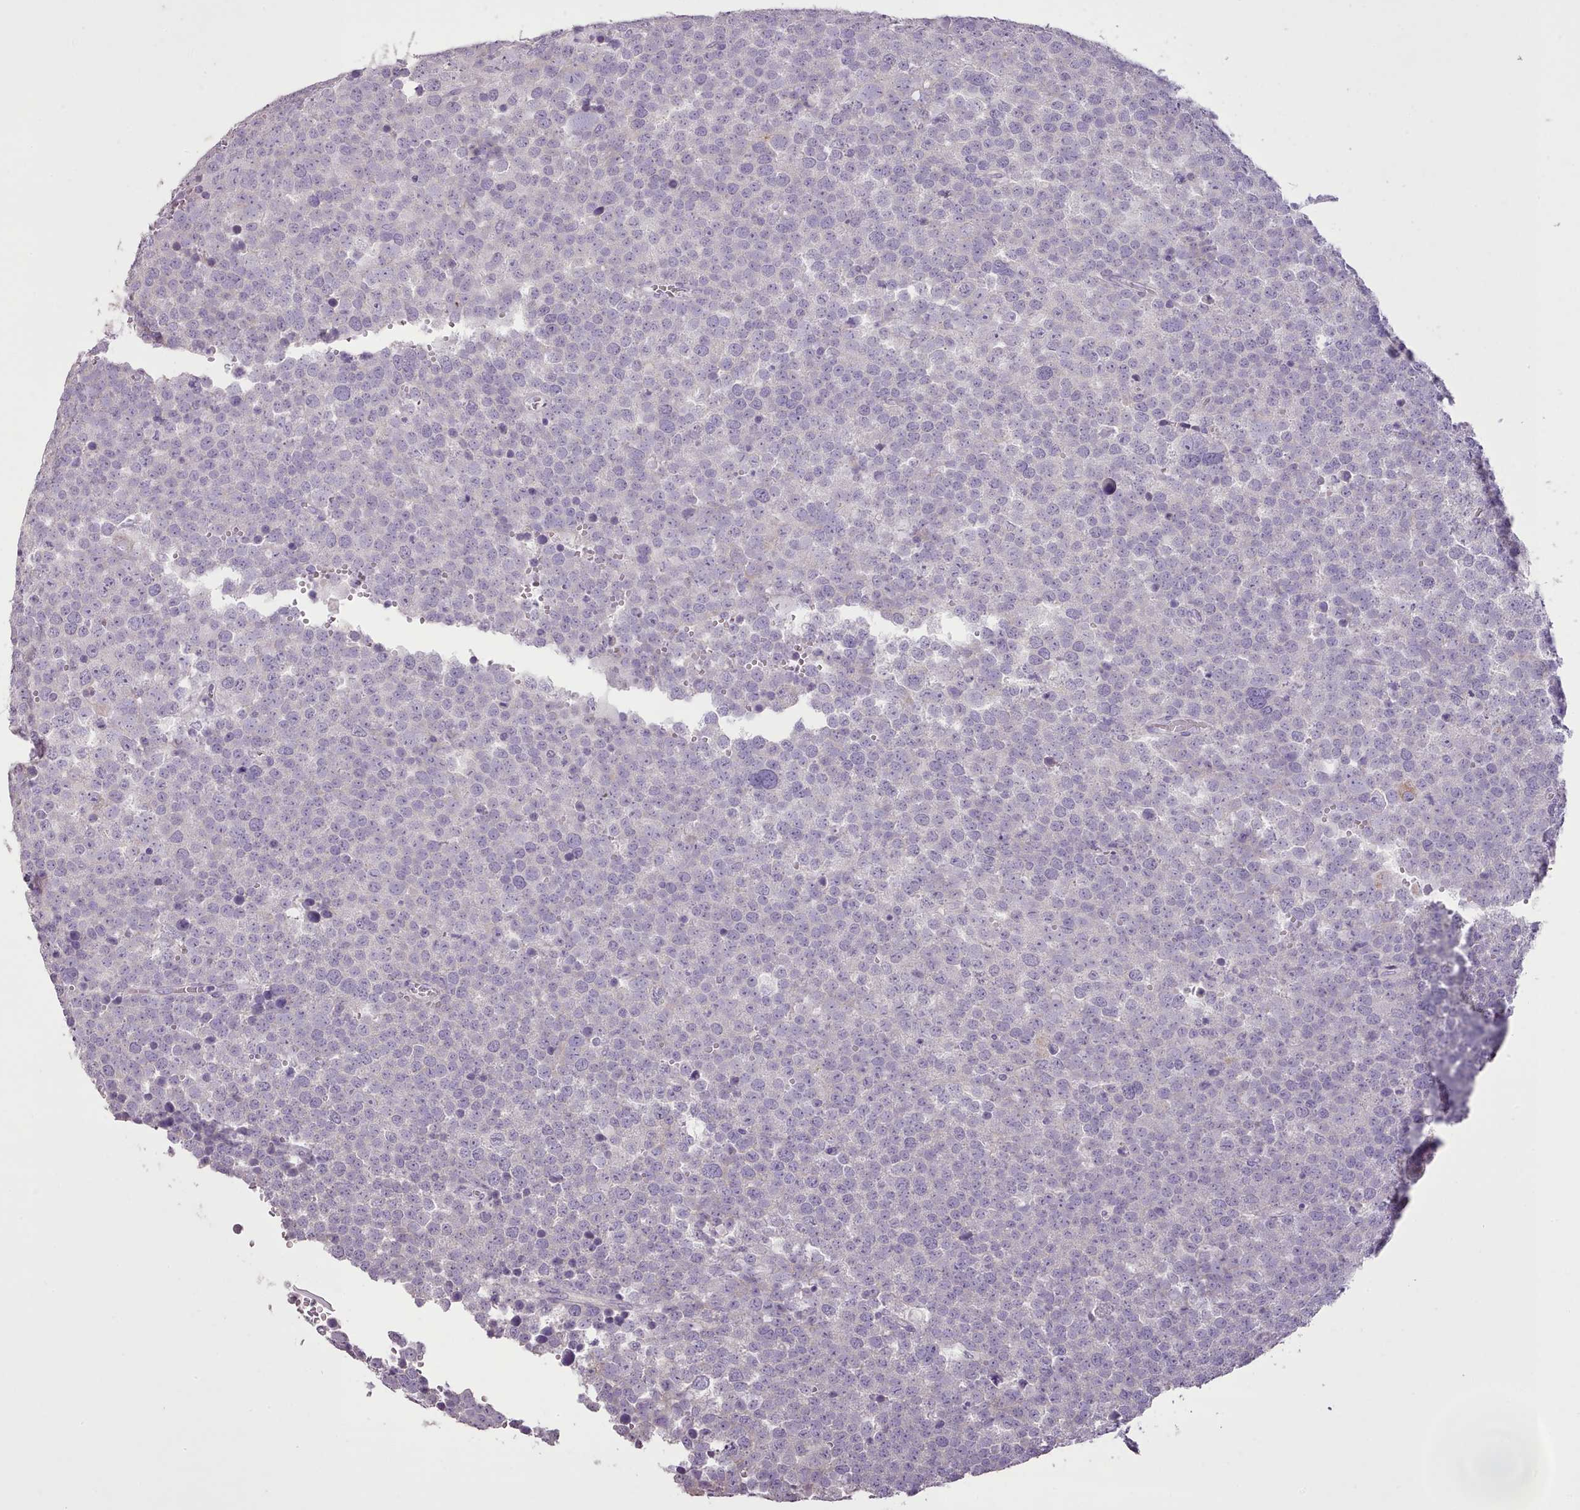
{"staining": {"intensity": "negative", "quantity": "none", "location": "none"}, "tissue": "testis cancer", "cell_type": "Tumor cells", "image_type": "cancer", "snomed": [{"axis": "morphology", "description": "Seminoma, NOS"}, {"axis": "topography", "description": "Testis"}], "caption": "DAB immunohistochemical staining of human testis cancer demonstrates no significant staining in tumor cells.", "gene": "BLOC1S2", "patient": {"sex": "male", "age": 71}}